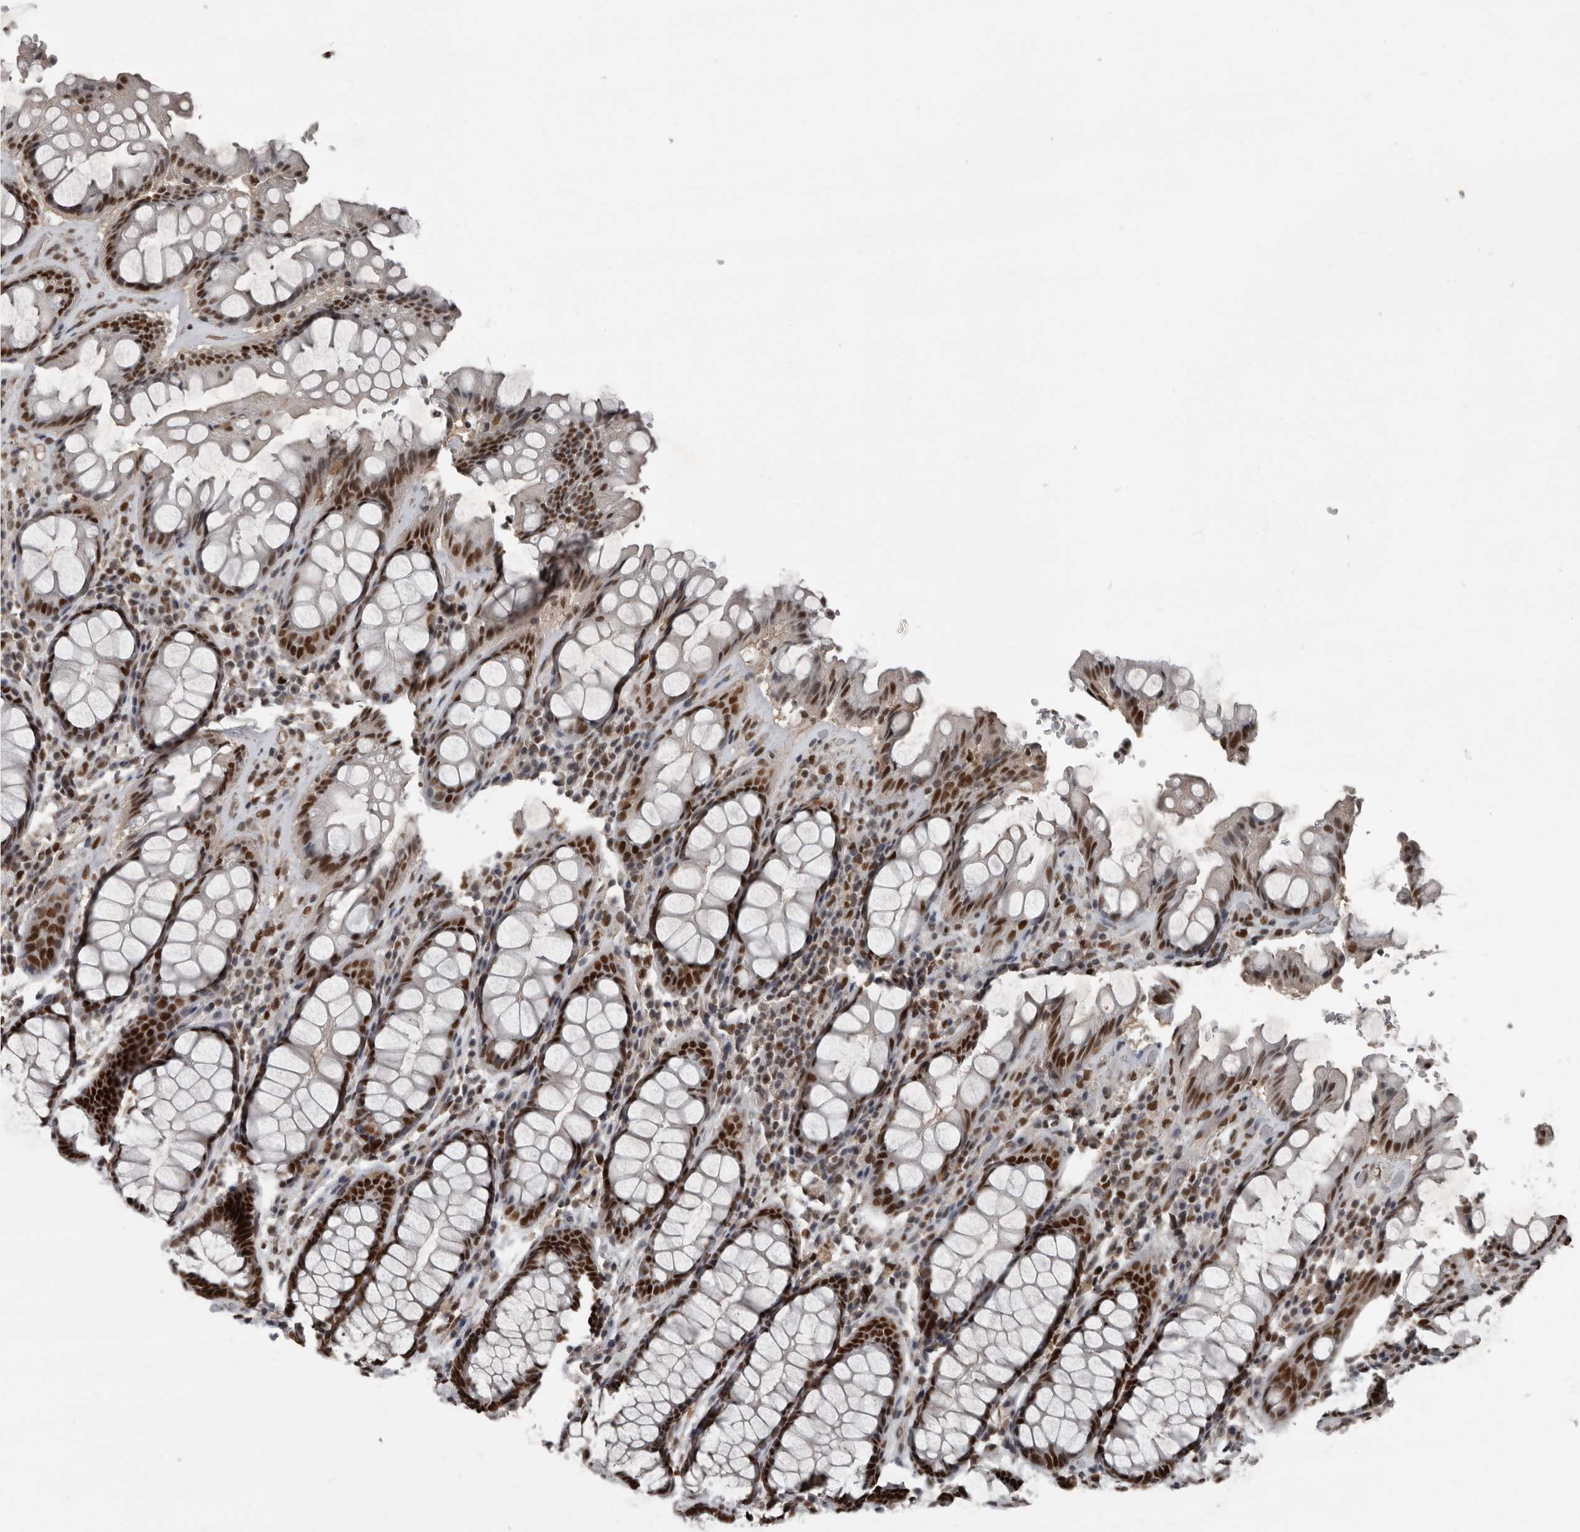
{"staining": {"intensity": "strong", "quantity": ">75%", "location": "nuclear"}, "tissue": "rectum", "cell_type": "Glandular cells", "image_type": "normal", "snomed": [{"axis": "morphology", "description": "Normal tissue, NOS"}, {"axis": "topography", "description": "Rectum"}], "caption": "Strong nuclear staining for a protein is identified in about >75% of glandular cells of normal rectum using immunohistochemistry.", "gene": "CHD1L", "patient": {"sex": "male", "age": 64}}